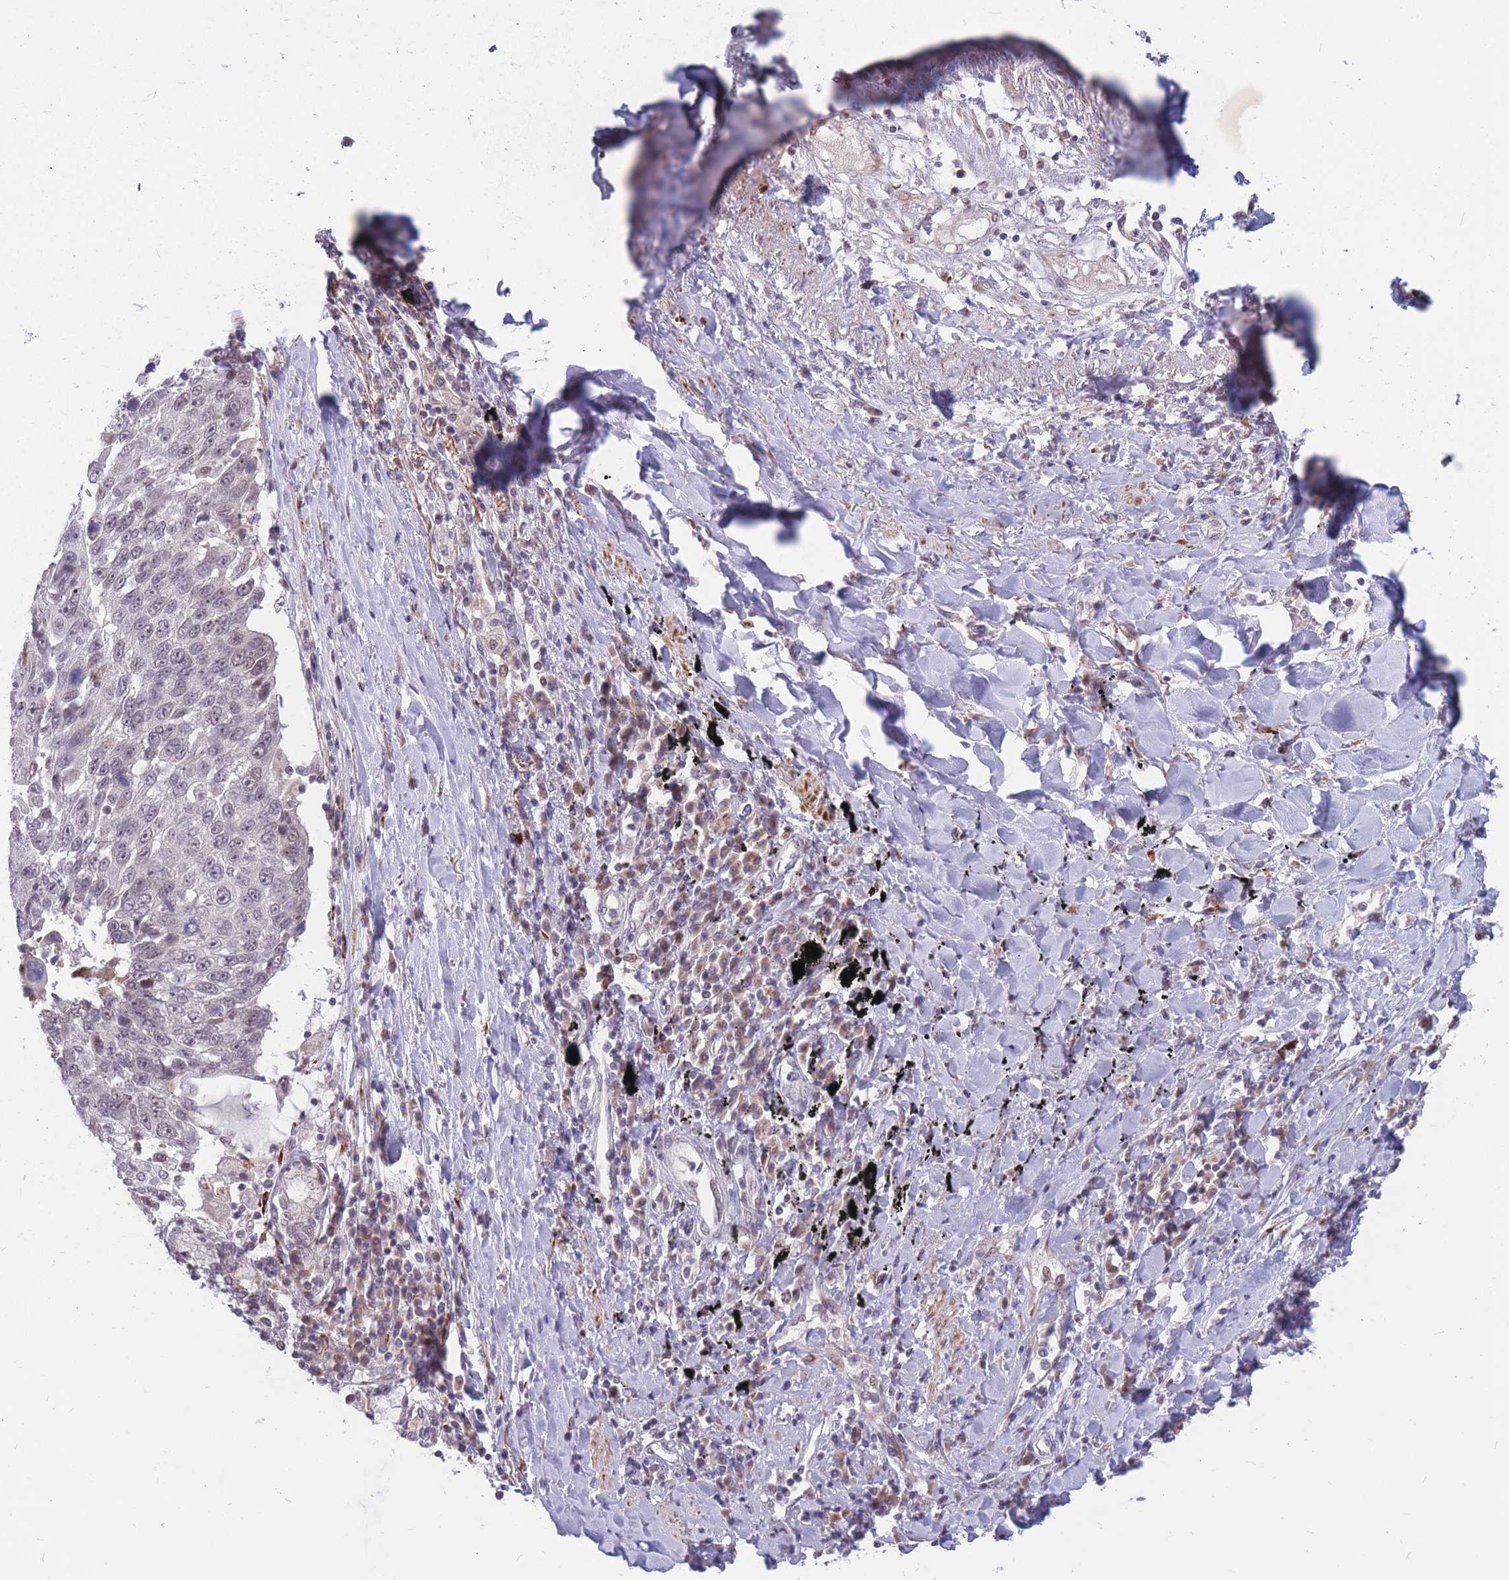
{"staining": {"intensity": "negative", "quantity": "none", "location": "none"}, "tissue": "lung cancer", "cell_type": "Tumor cells", "image_type": "cancer", "snomed": [{"axis": "morphology", "description": "Squamous cell carcinoma, NOS"}, {"axis": "topography", "description": "Lung"}], "caption": "Image shows no significant protein expression in tumor cells of lung cancer.", "gene": "ADD2", "patient": {"sex": "male", "age": 66}}